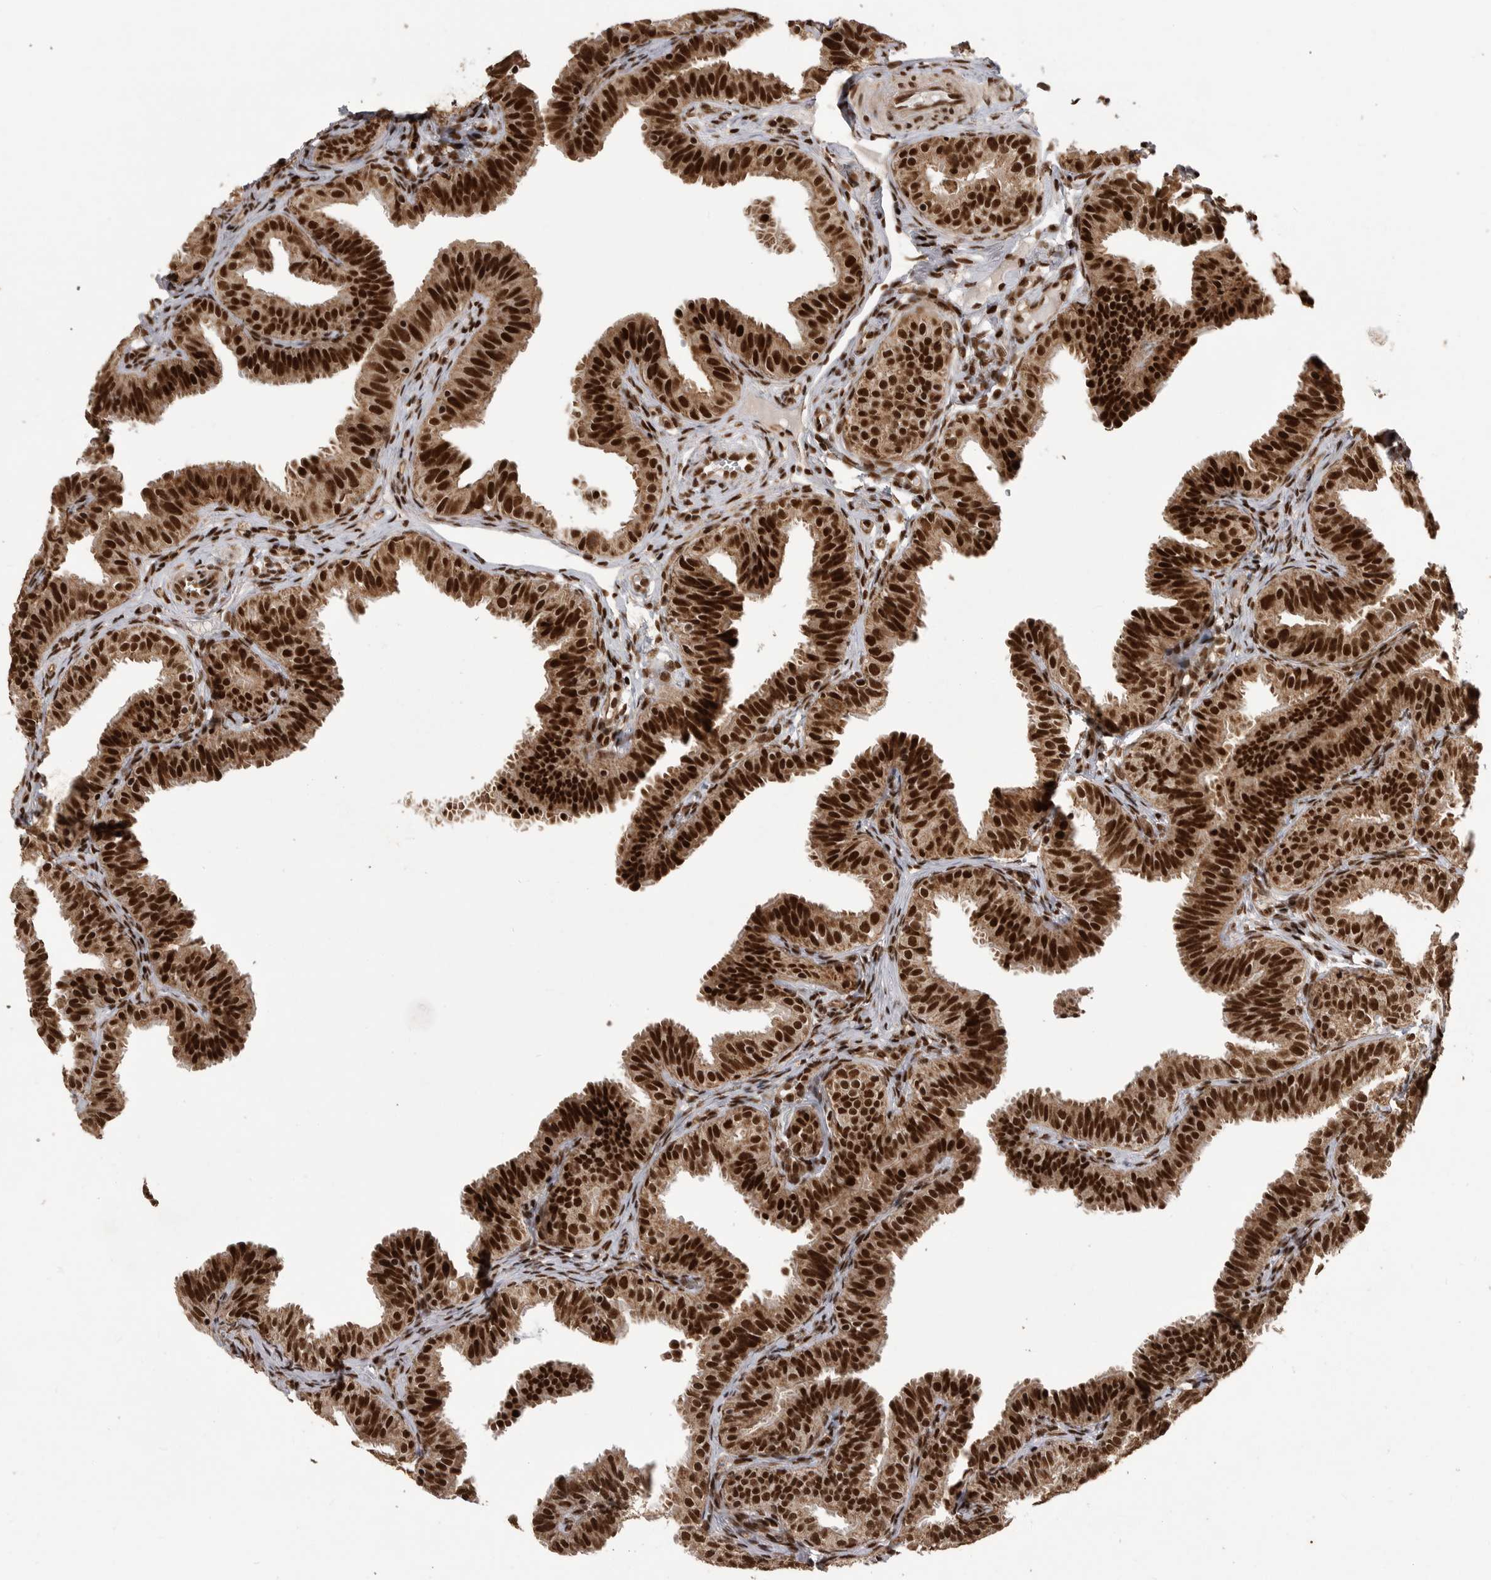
{"staining": {"intensity": "strong", "quantity": ">75%", "location": "nuclear"}, "tissue": "fallopian tube", "cell_type": "Glandular cells", "image_type": "normal", "snomed": [{"axis": "morphology", "description": "Normal tissue, NOS"}, {"axis": "topography", "description": "Fallopian tube"}], "caption": "Protein staining of normal fallopian tube displays strong nuclear staining in approximately >75% of glandular cells.", "gene": "PPP1R8", "patient": {"sex": "female", "age": 35}}